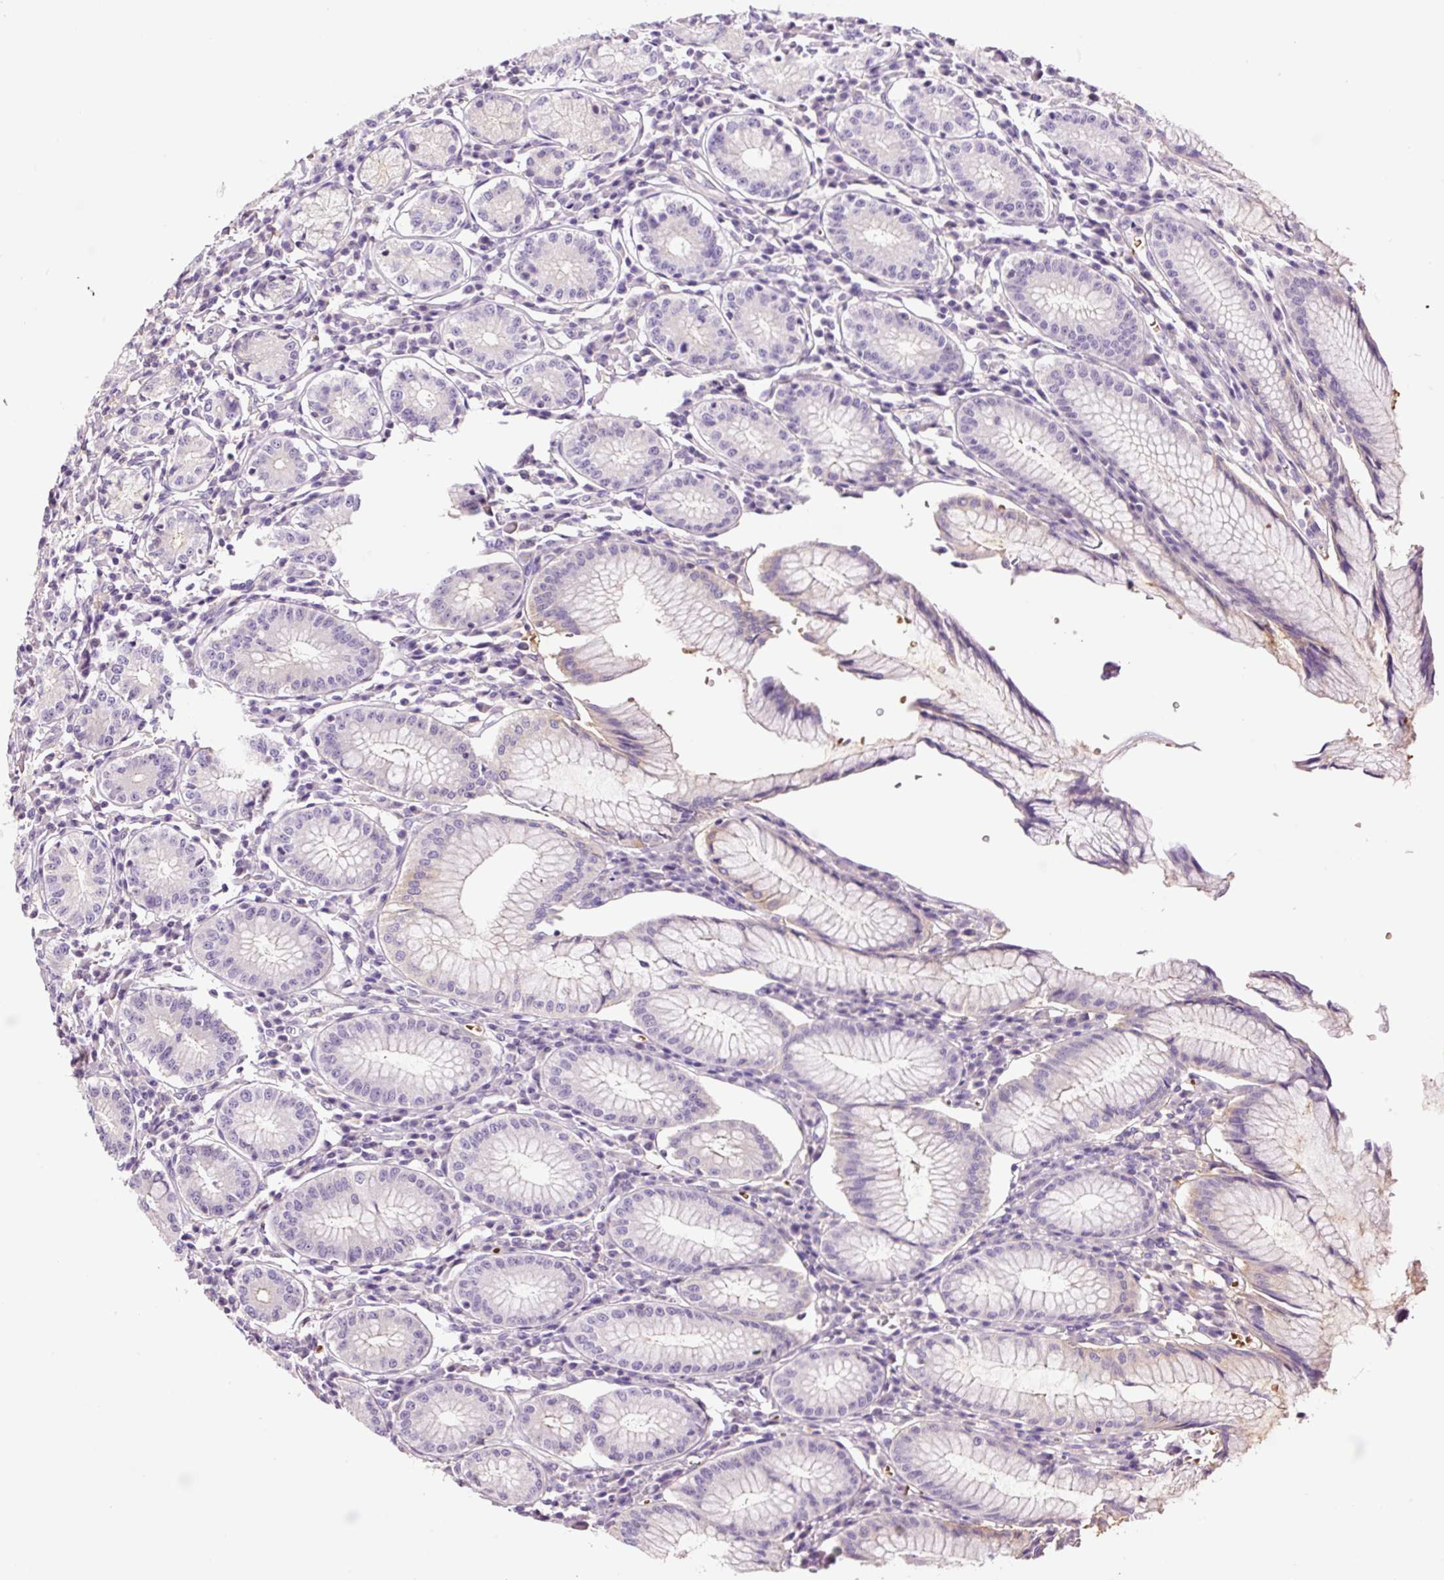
{"staining": {"intensity": "weak", "quantity": "25%-75%", "location": "cytoplasmic/membranous"}, "tissue": "stomach", "cell_type": "Glandular cells", "image_type": "normal", "snomed": [{"axis": "morphology", "description": "Normal tissue, NOS"}, {"axis": "topography", "description": "Stomach"}], "caption": "The immunohistochemical stain shows weak cytoplasmic/membranous staining in glandular cells of normal stomach.", "gene": "TMEM235", "patient": {"sex": "male", "age": 55}}